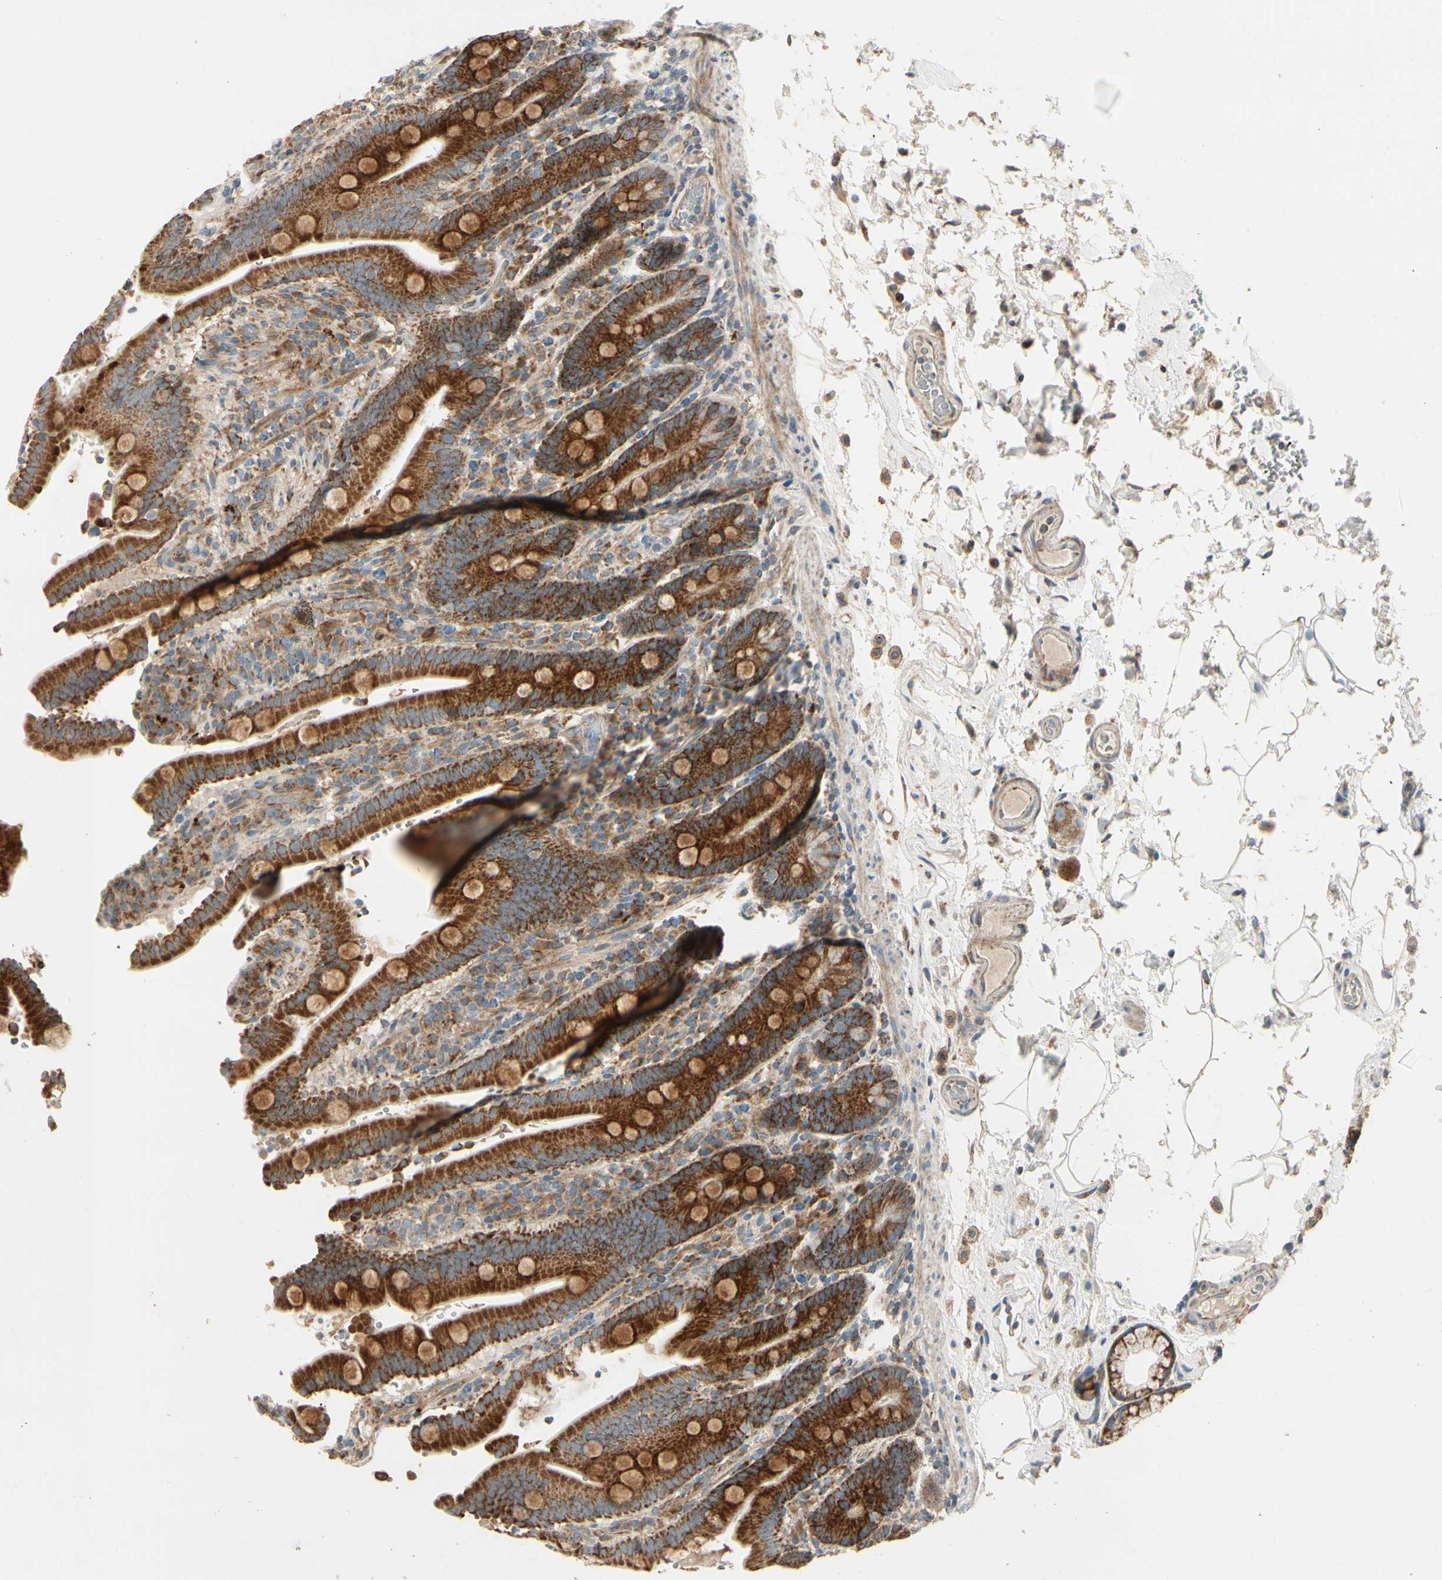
{"staining": {"intensity": "strong", "quantity": ">75%", "location": "cytoplasmic/membranous"}, "tissue": "duodenum", "cell_type": "Glandular cells", "image_type": "normal", "snomed": [{"axis": "morphology", "description": "Normal tissue, NOS"}, {"axis": "topography", "description": "Small intestine, NOS"}], "caption": "Brown immunohistochemical staining in unremarkable duodenum exhibits strong cytoplasmic/membranous expression in about >75% of glandular cells.", "gene": "MRPL9", "patient": {"sex": "female", "age": 71}}